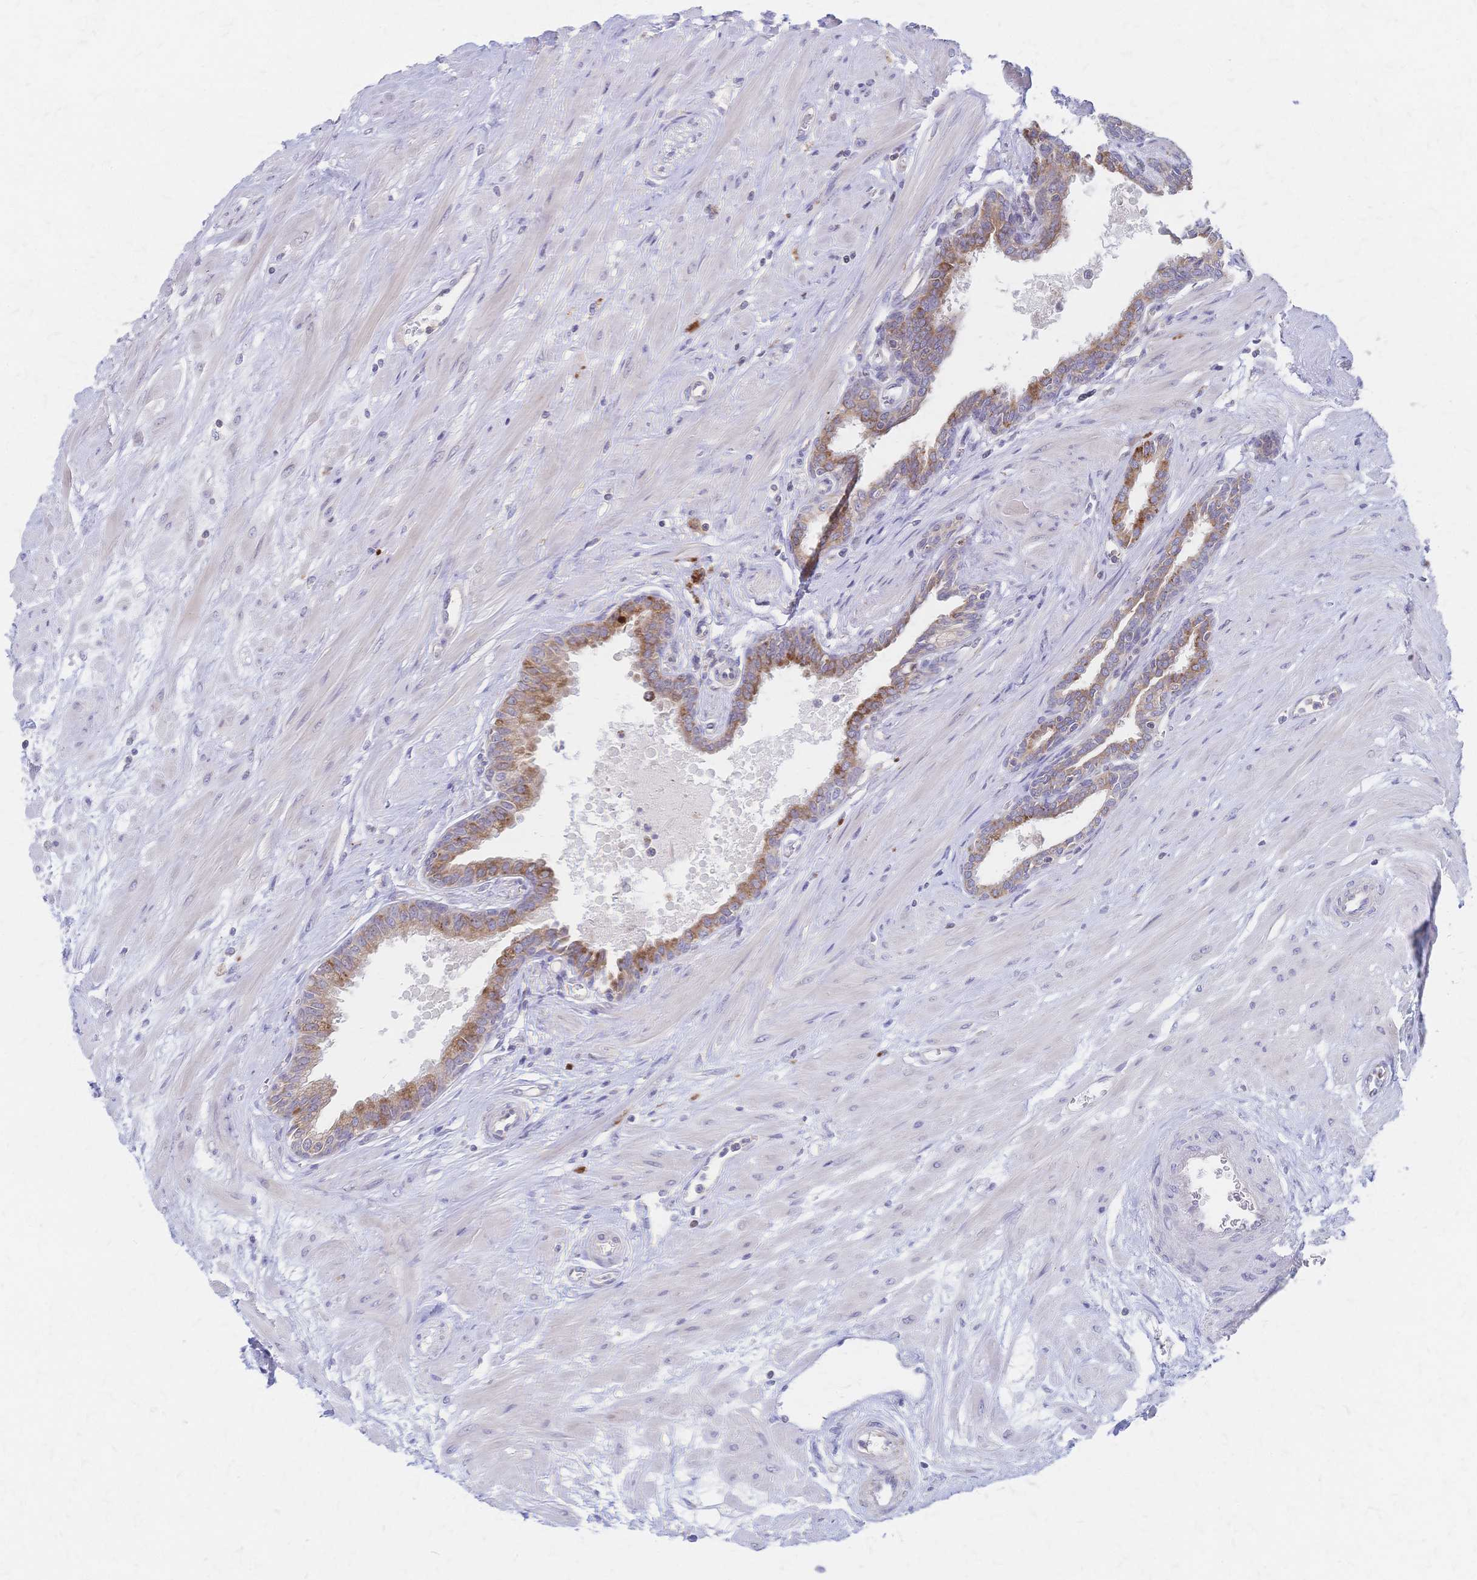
{"staining": {"intensity": "strong", "quantity": "25%-75%", "location": "cytoplasmic/membranous"}, "tissue": "seminal vesicle", "cell_type": "Glandular cells", "image_type": "normal", "snomed": [{"axis": "morphology", "description": "Normal tissue, NOS"}, {"axis": "topography", "description": "Prostate"}, {"axis": "topography", "description": "Seminal veicle"}], "caption": "High-magnification brightfield microscopy of normal seminal vesicle stained with DAB (3,3'-diaminobenzidine) (brown) and counterstained with hematoxylin (blue). glandular cells exhibit strong cytoplasmic/membranous expression is seen in approximately25%-75% of cells. The staining is performed using DAB (3,3'-diaminobenzidine) brown chromogen to label protein expression. The nuclei are counter-stained blue using hematoxylin.", "gene": "CYB5A", "patient": {"sex": "male", "age": 60}}